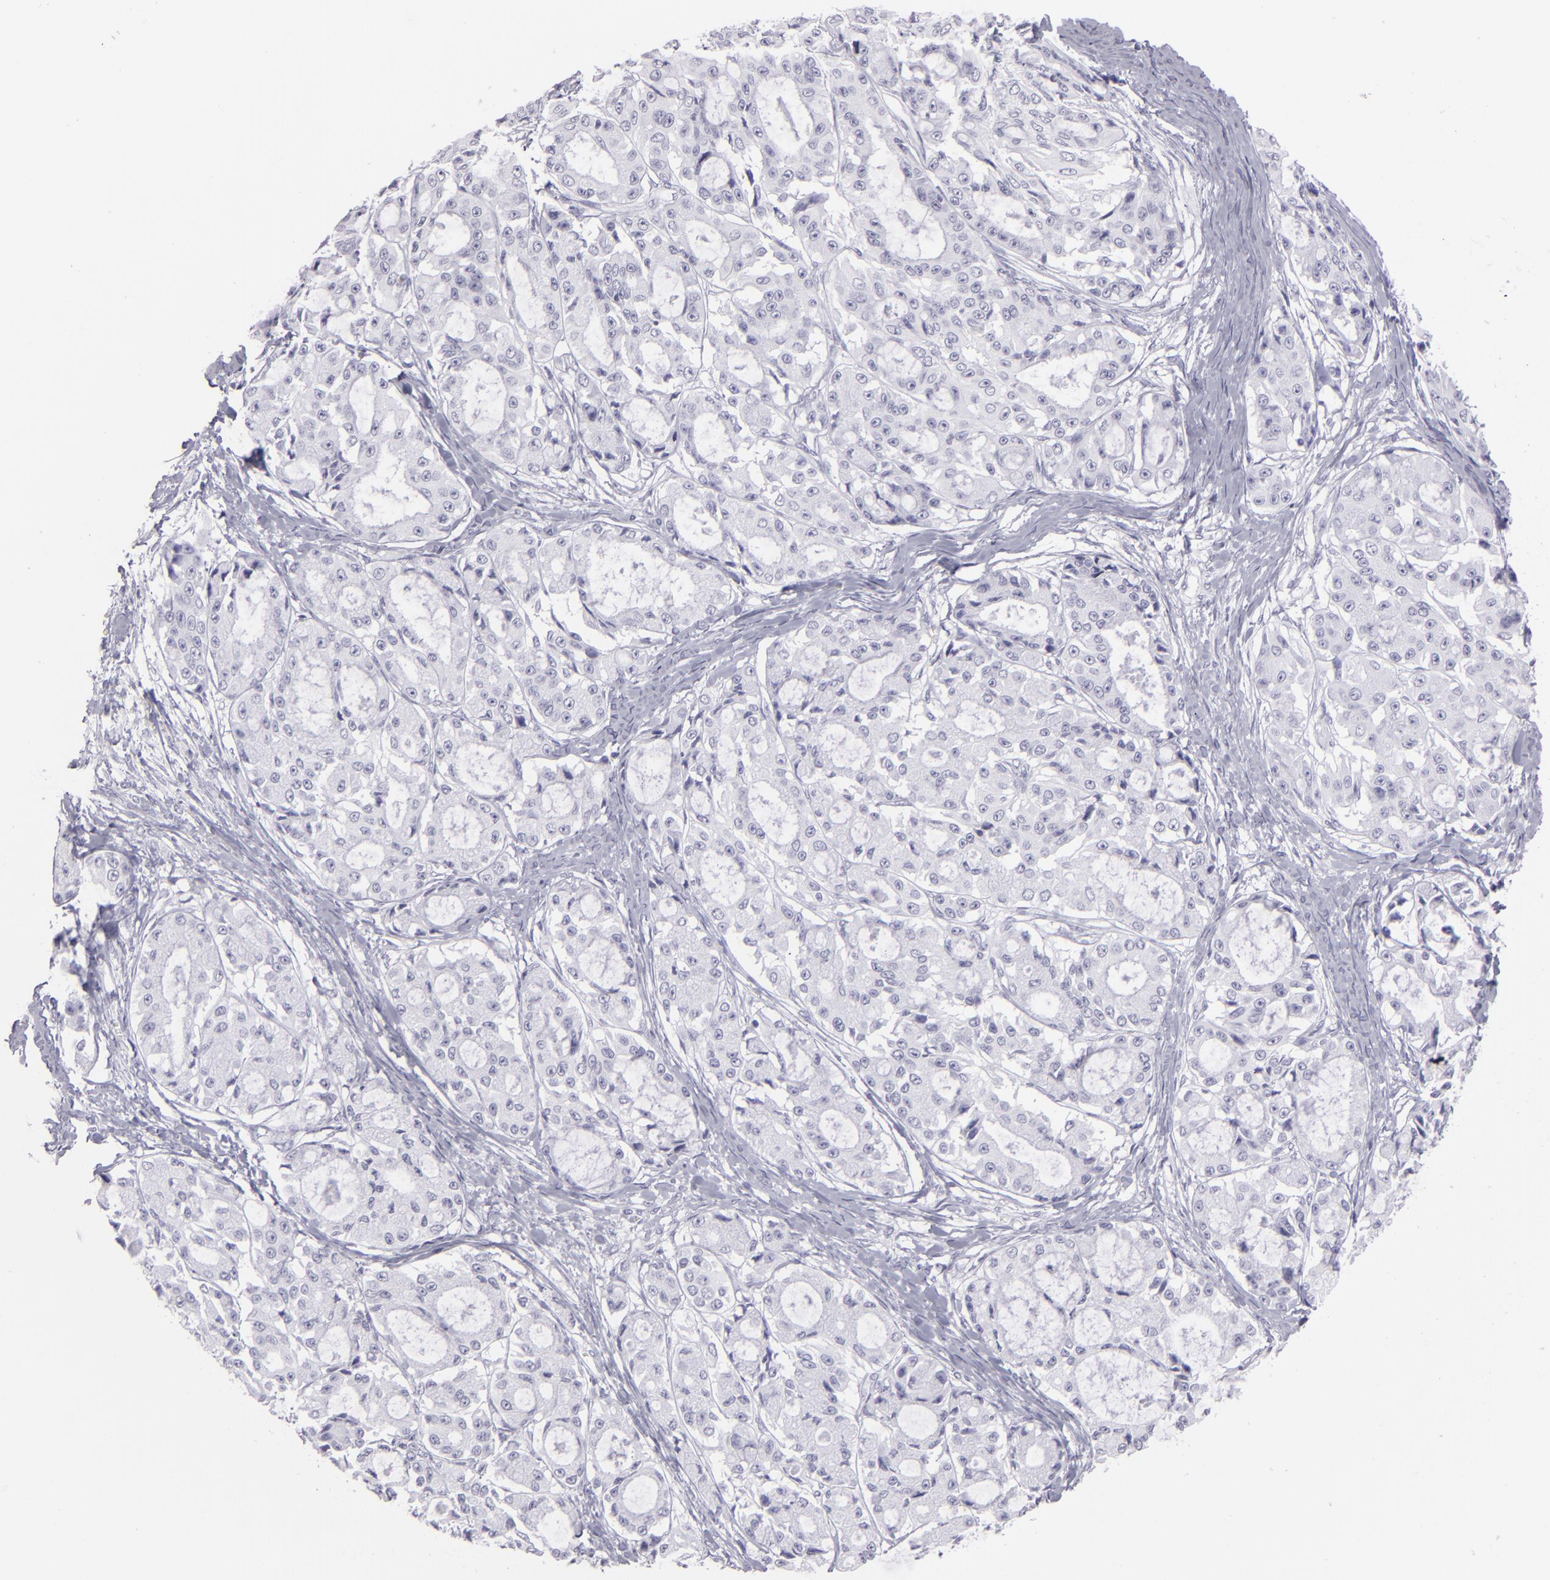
{"staining": {"intensity": "negative", "quantity": "none", "location": "none"}, "tissue": "ovarian cancer", "cell_type": "Tumor cells", "image_type": "cancer", "snomed": [{"axis": "morphology", "description": "Carcinoma, endometroid"}, {"axis": "topography", "description": "Ovary"}], "caption": "This is an IHC image of ovarian endometroid carcinoma. There is no positivity in tumor cells.", "gene": "FLG", "patient": {"sex": "female", "age": 61}}